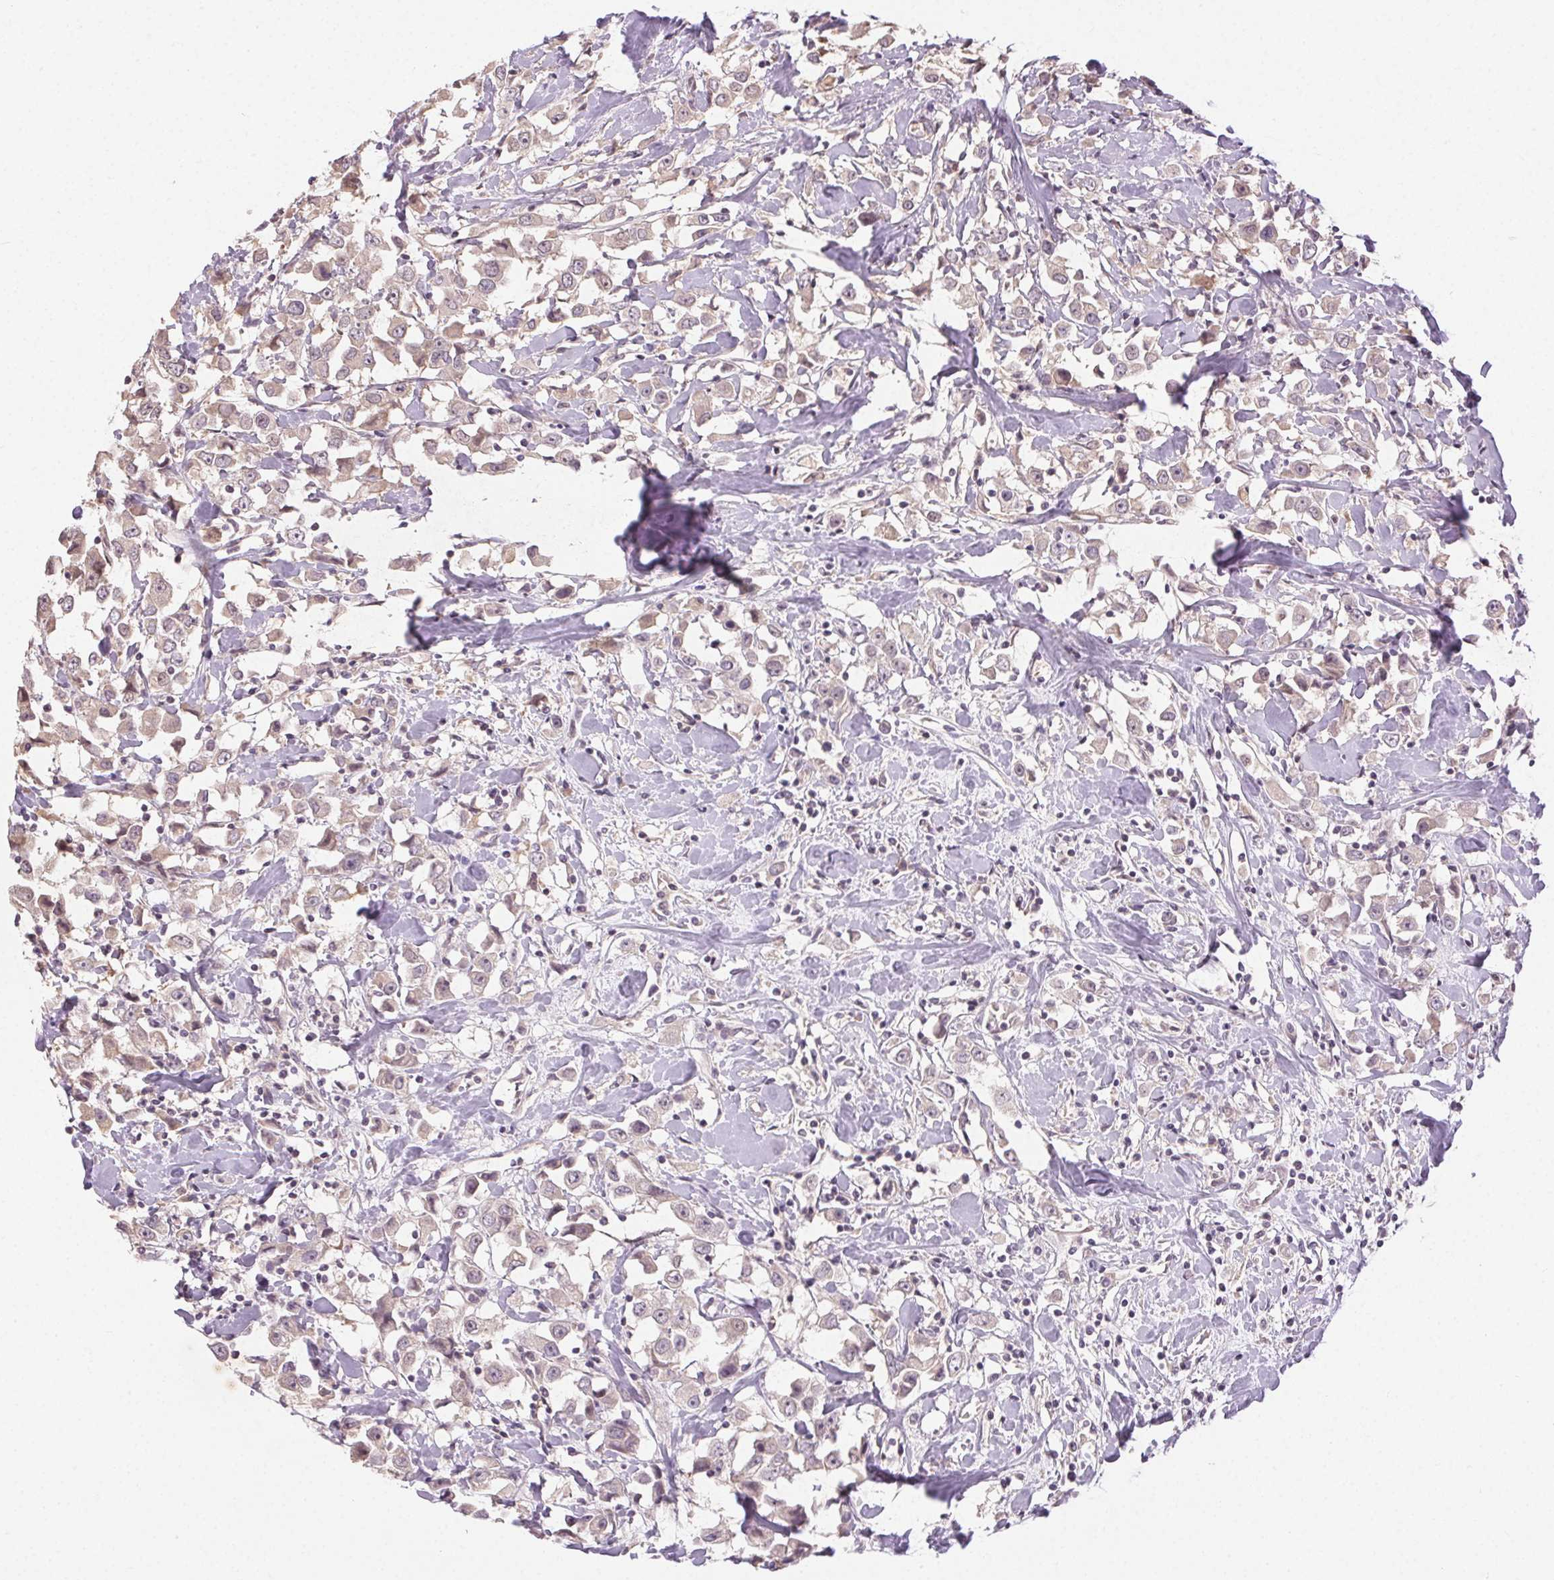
{"staining": {"intensity": "weak", "quantity": "25%-75%", "location": "cytoplasmic/membranous"}, "tissue": "breast cancer", "cell_type": "Tumor cells", "image_type": "cancer", "snomed": [{"axis": "morphology", "description": "Duct carcinoma"}, {"axis": "topography", "description": "Breast"}], "caption": "Tumor cells reveal low levels of weak cytoplasmic/membranous staining in about 25%-75% of cells in breast cancer.", "gene": "ATP1B3", "patient": {"sex": "female", "age": 61}}